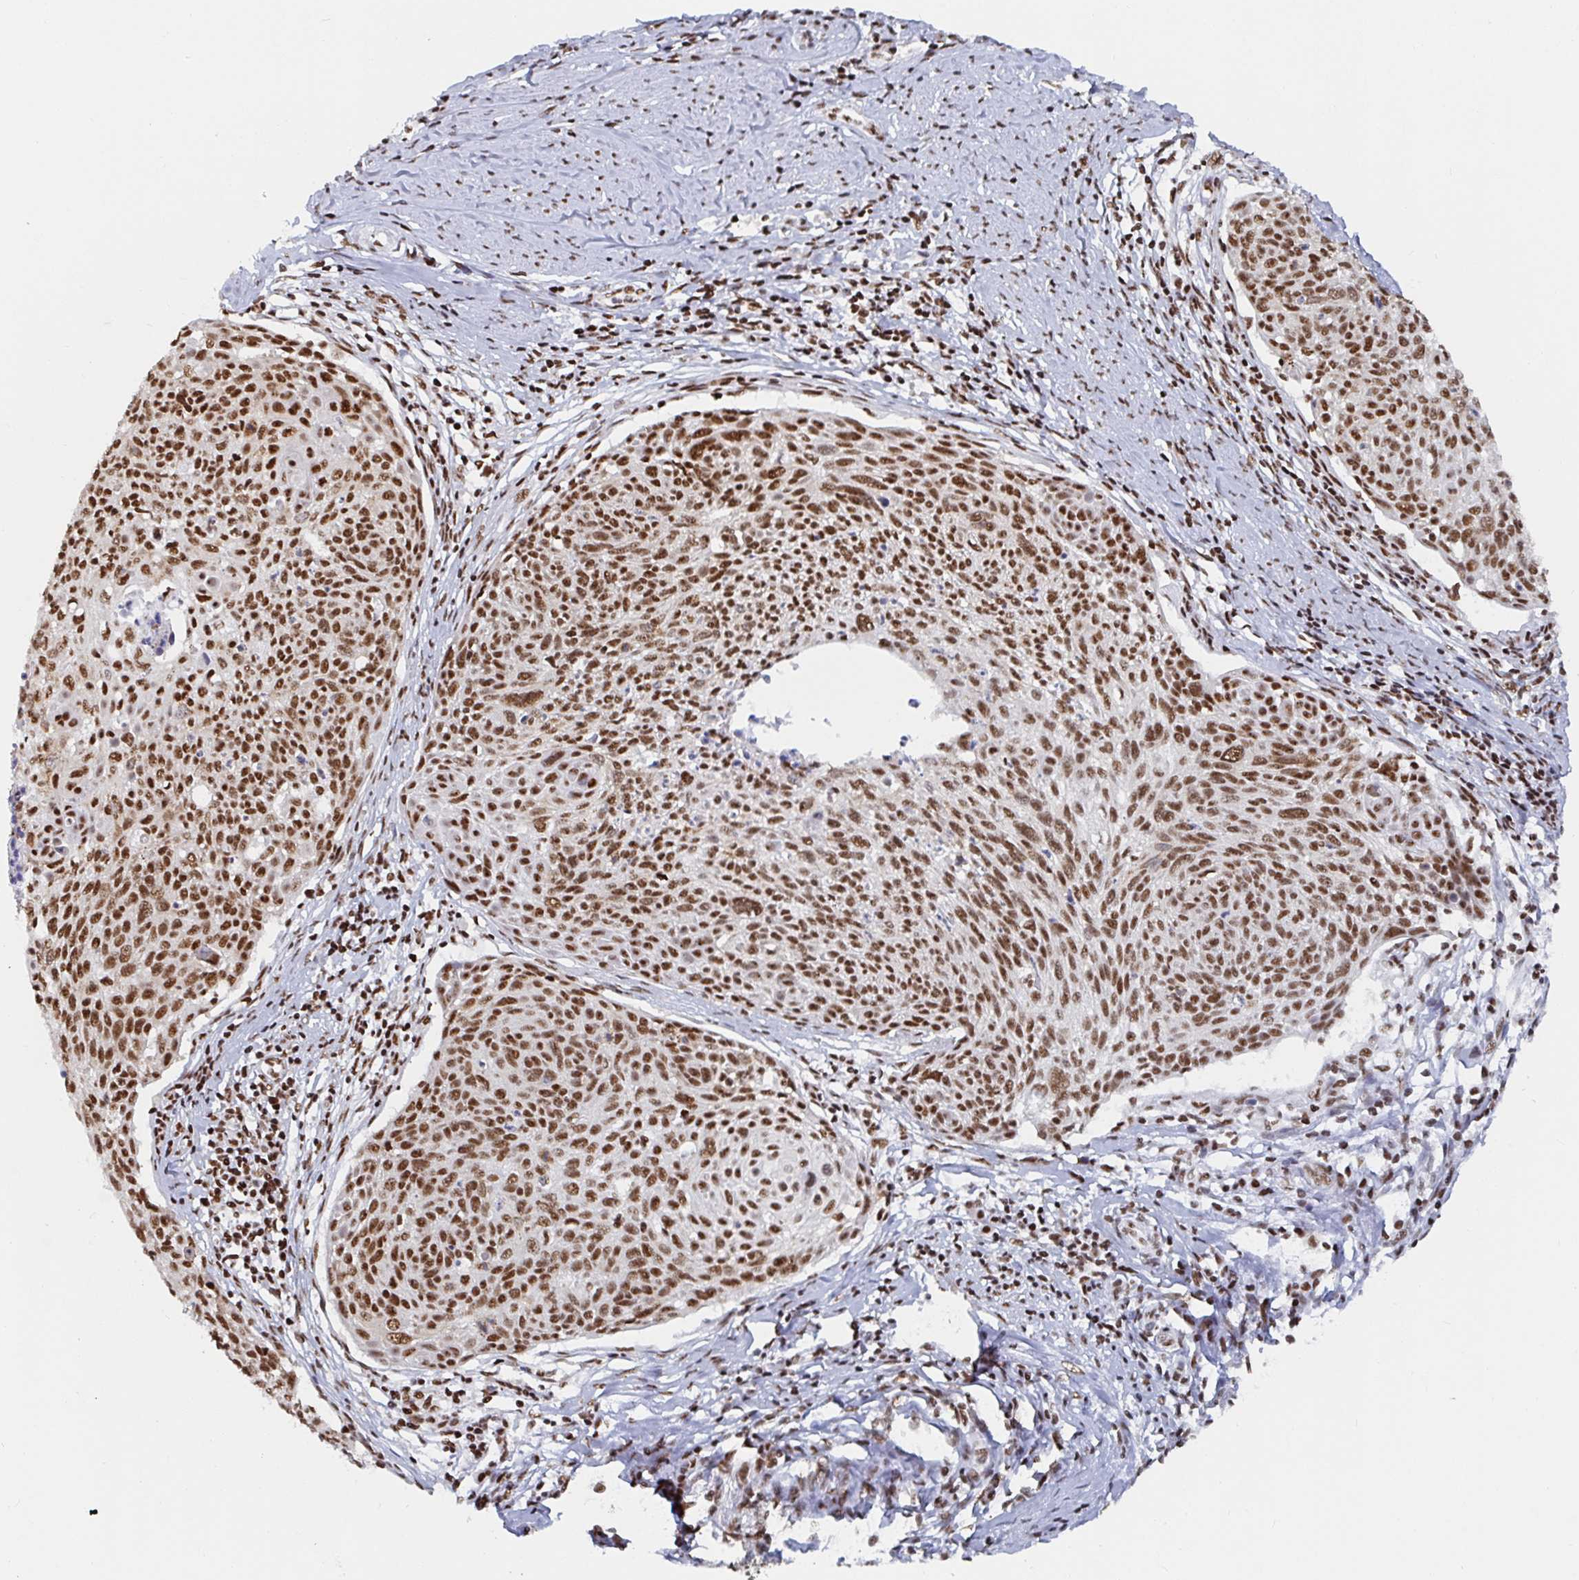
{"staining": {"intensity": "strong", "quantity": ">75%", "location": "nuclear"}, "tissue": "cervical cancer", "cell_type": "Tumor cells", "image_type": "cancer", "snomed": [{"axis": "morphology", "description": "Squamous cell carcinoma, NOS"}, {"axis": "topography", "description": "Cervix"}], "caption": "Cervical cancer (squamous cell carcinoma) tissue demonstrates strong nuclear staining in about >75% of tumor cells", "gene": "EWSR1", "patient": {"sex": "female", "age": 49}}